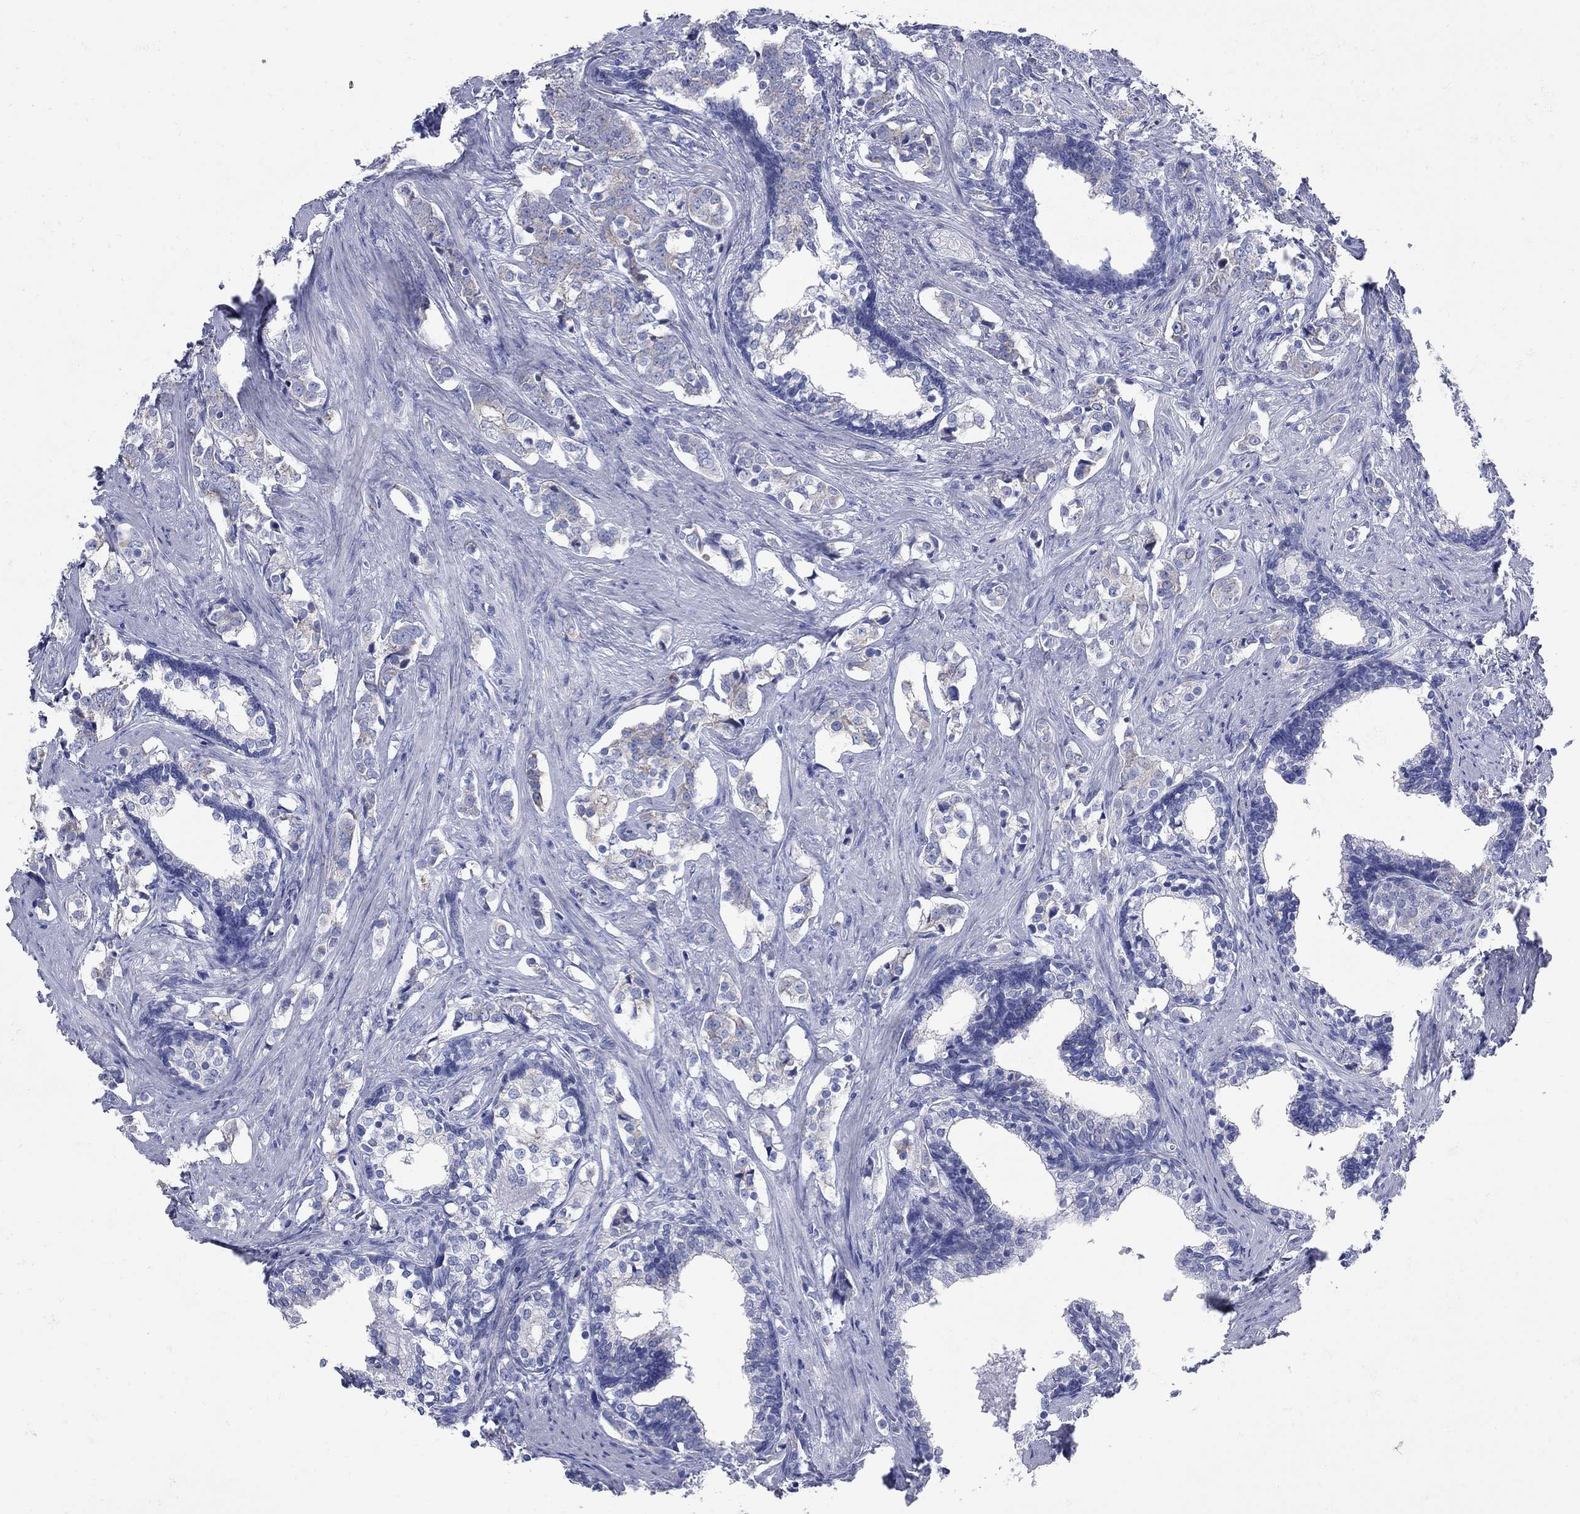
{"staining": {"intensity": "negative", "quantity": "none", "location": "none"}, "tissue": "prostate cancer", "cell_type": "Tumor cells", "image_type": "cancer", "snomed": [{"axis": "morphology", "description": "Adenocarcinoma, NOS"}, {"axis": "topography", "description": "Prostate and seminal vesicle, NOS"}], "caption": "This is a micrograph of IHC staining of prostate adenocarcinoma, which shows no staining in tumor cells.", "gene": "PDZD3", "patient": {"sex": "male", "age": 63}}